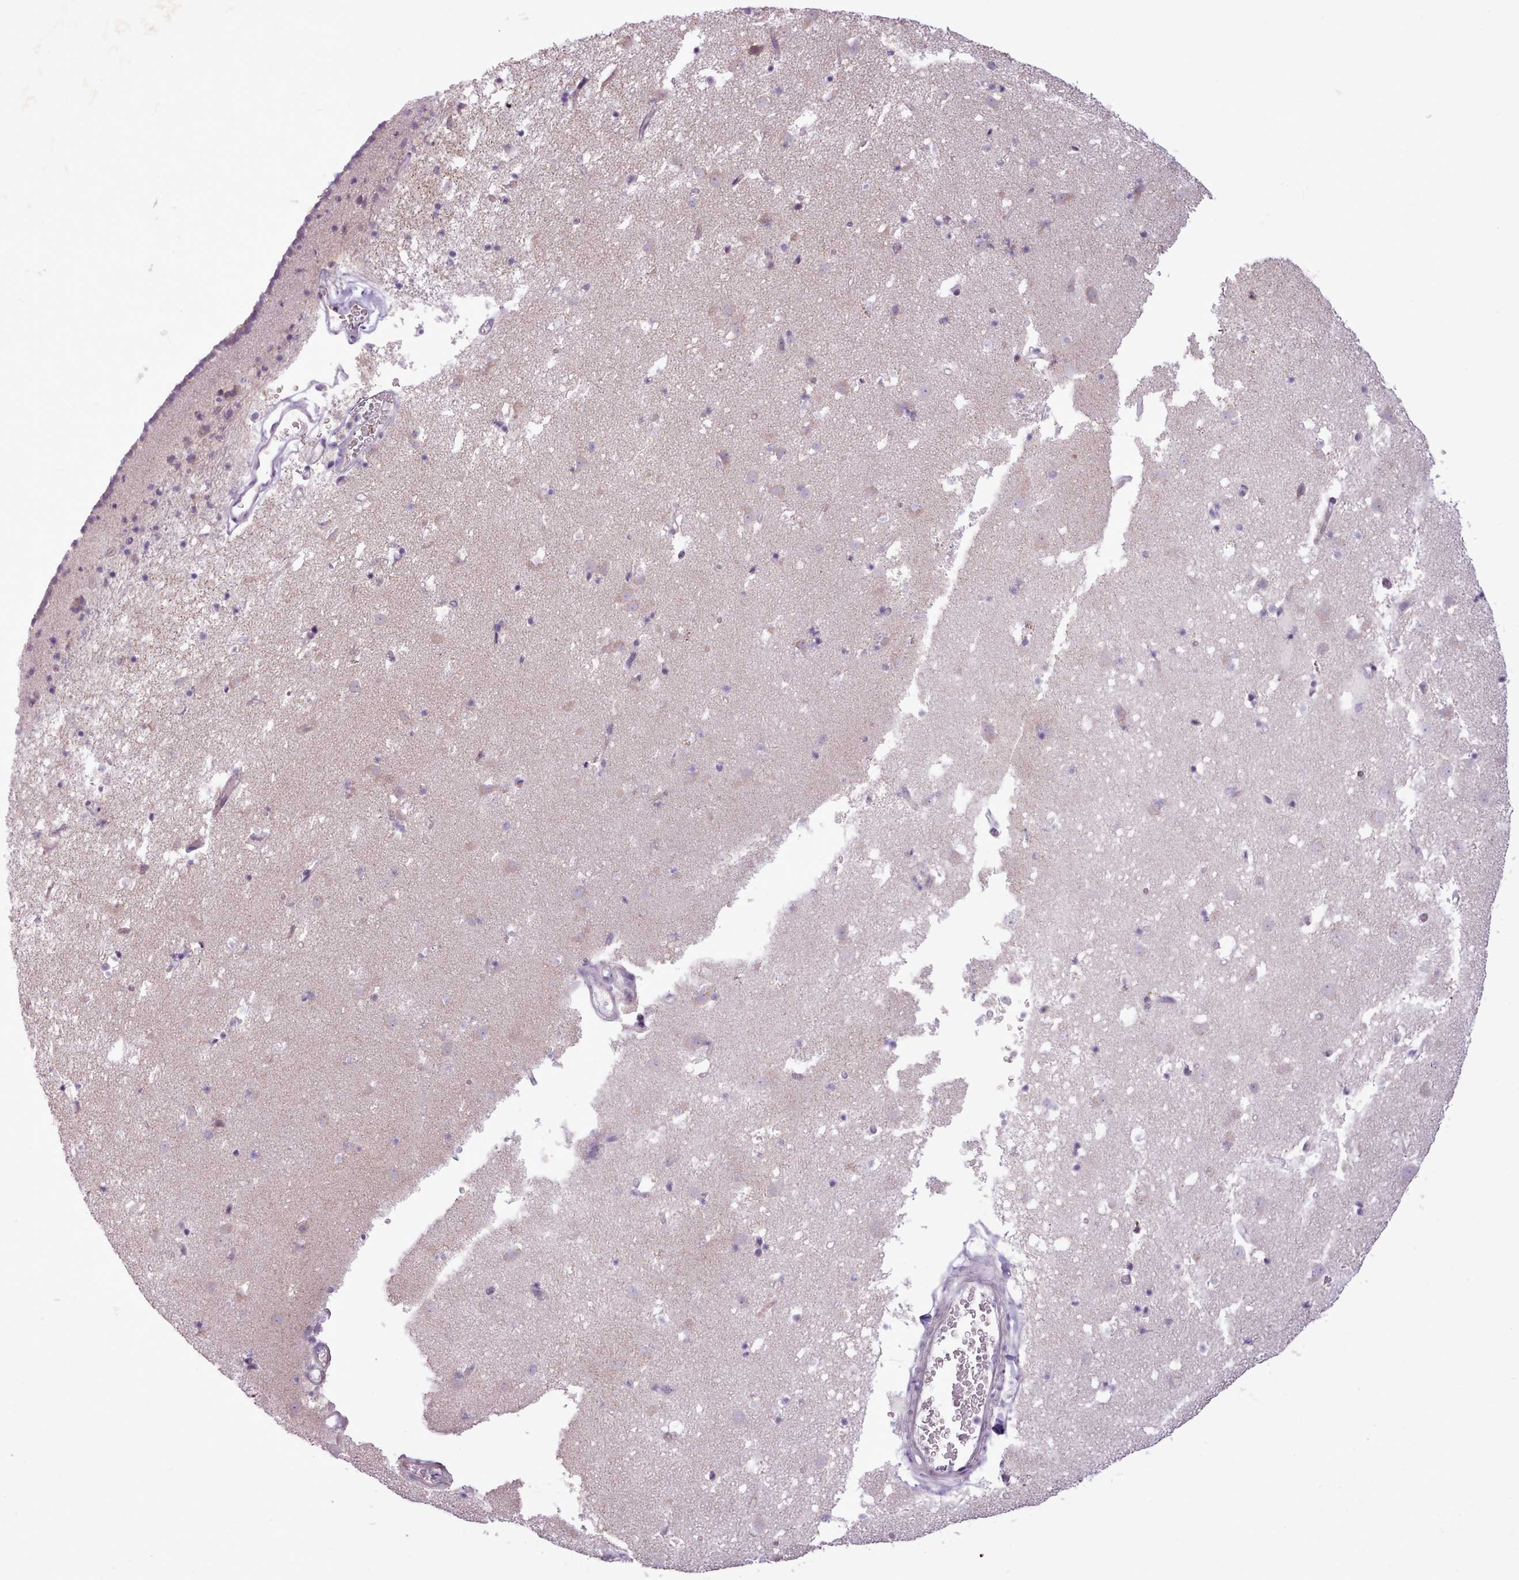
{"staining": {"intensity": "negative", "quantity": "none", "location": "none"}, "tissue": "caudate", "cell_type": "Glial cells", "image_type": "normal", "snomed": [{"axis": "morphology", "description": "Normal tissue, NOS"}, {"axis": "topography", "description": "Lateral ventricle wall"}], "caption": "An immunohistochemistry histopathology image of benign caudate is shown. There is no staining in glial cells of caudate.", "gene": "SLURP1", "patient": {"sex": "male", "age": 58}}